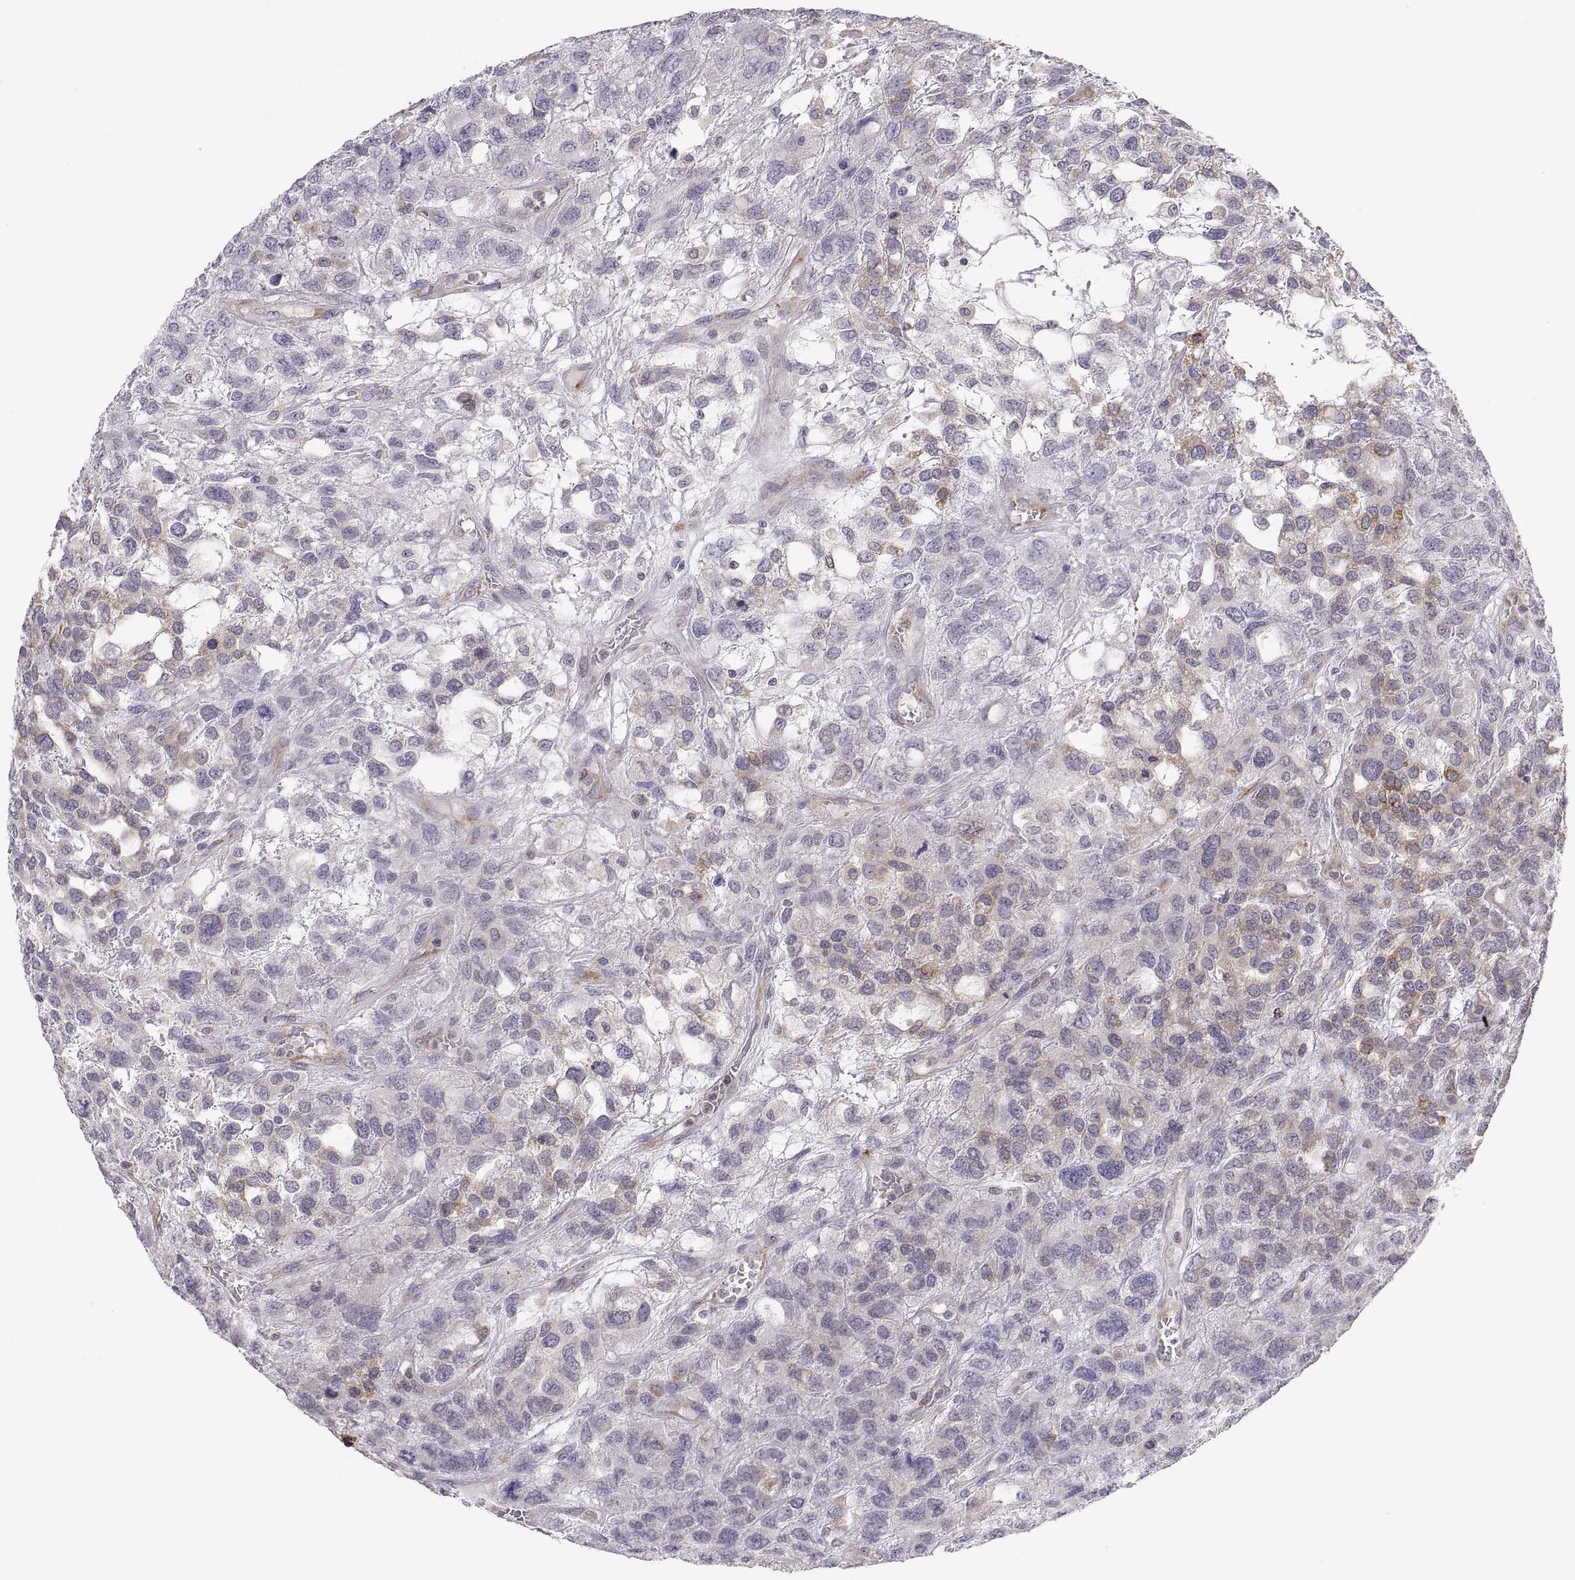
{"staining": {"intensity": "weak", "quantity": "<25%", "location": "cytoplasmic/membranous"}, "tissue": "testis cancer", "cell_type": "Tumor cells", "image_type": "cancer", "snomed": [{"axis": "morphology", "description": "Seminoma, NOS"}, {"axis": "topography", "description": "Testis"}], "caption": "Tumor cells show no significant positivity in testis cancer.", "gene": "ERO1A", "patient": {"sex": "male", "age": 52}}